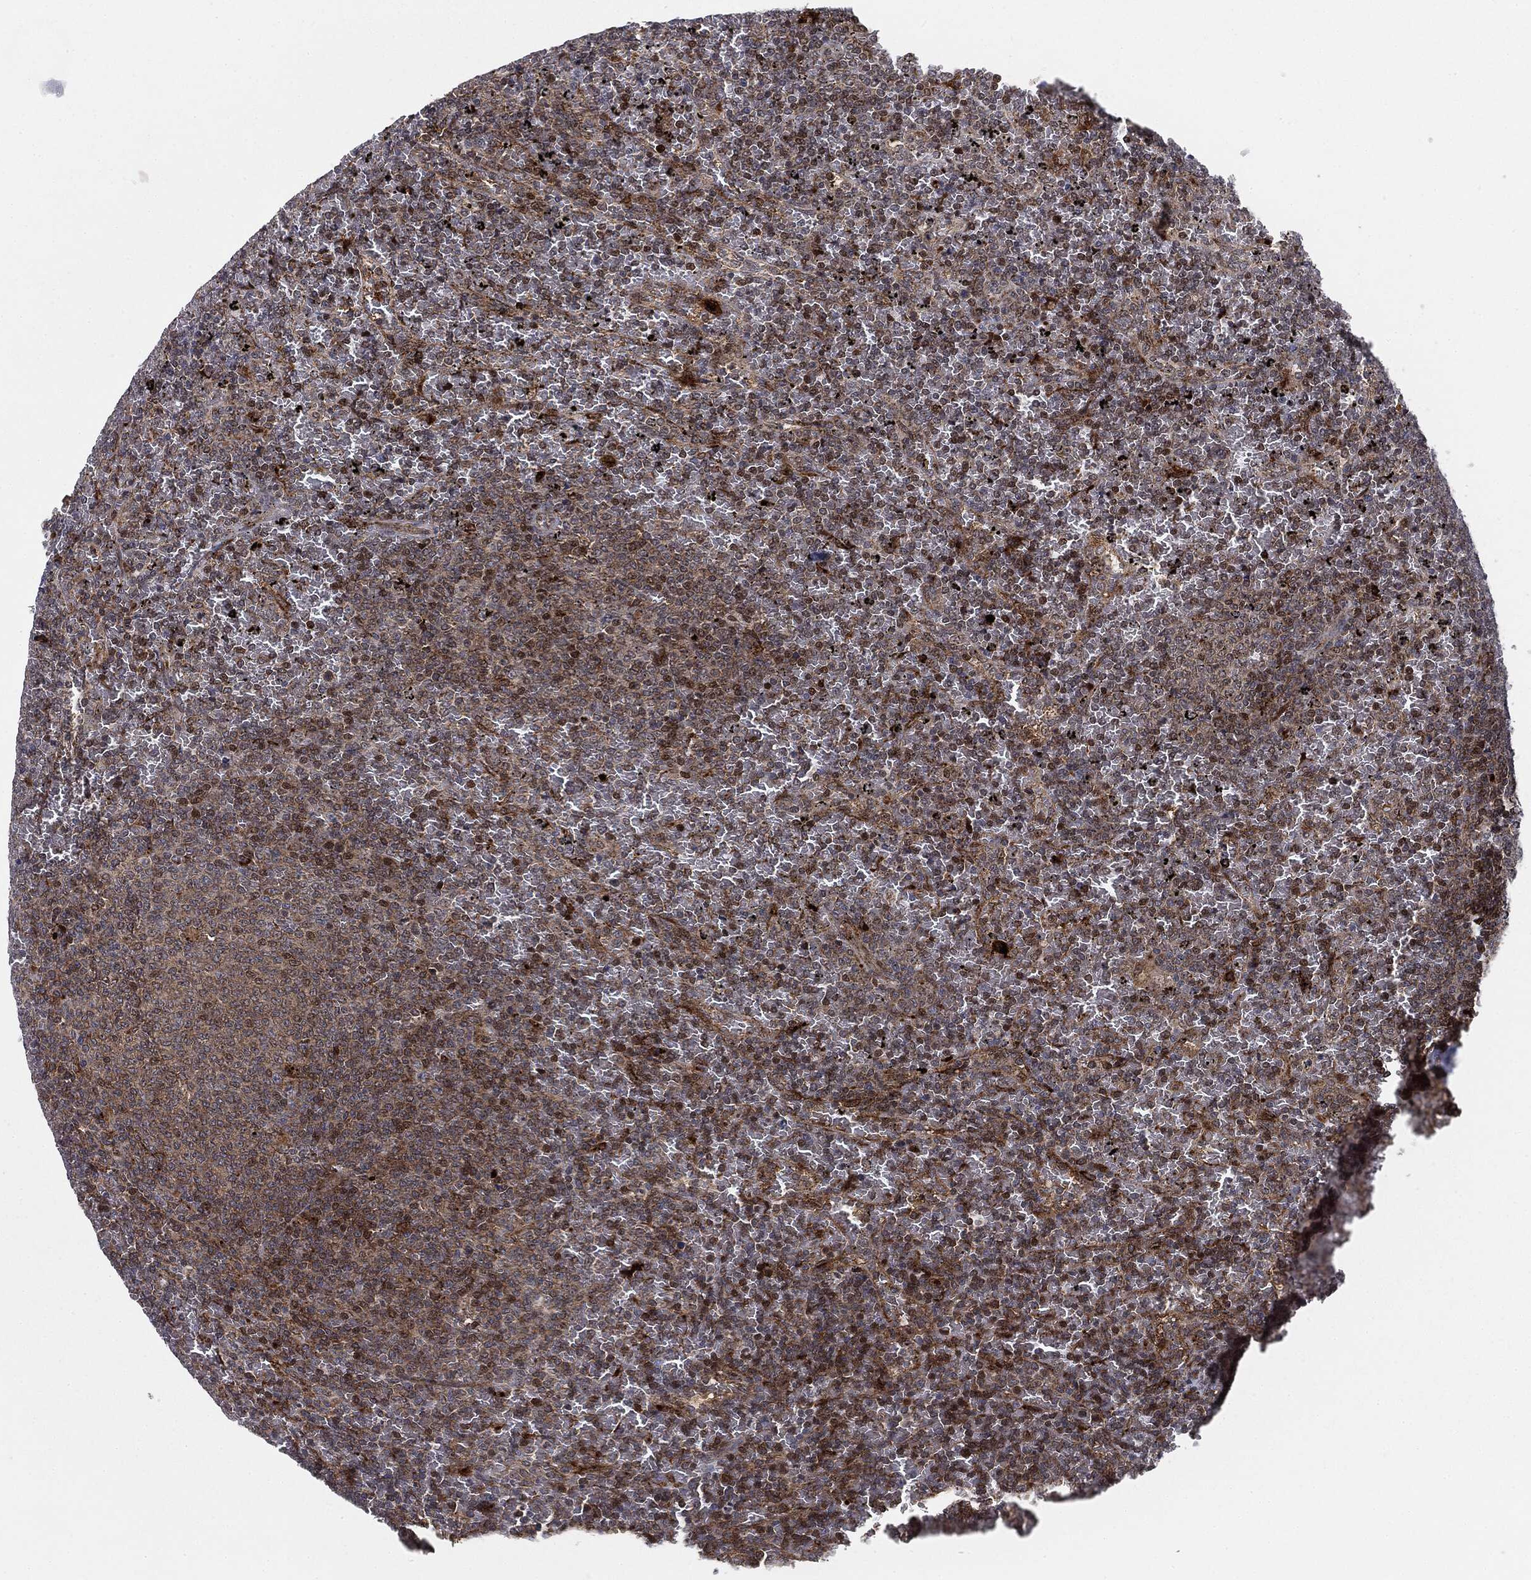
{"staining": {"intensity": "moderate", "quantity": "25%-75%", "location": "cytoplasmic/membranous,nuclear"}, "tissue": "lymphoma", "cell_type": "Tumor cells", "image_type": "cancer", "snomed": [{"axis": "morphology", "description": "Malignant lymphoma, non-Hodgkin's type, Low grade"}, {"axis": "topography", "description": "Spleen"}], "caption": "Malignant lymphoma, non-Hodgkin's type (low-grade) stained for a protein (brown) displays moderate cytoplasmic/membranous and nuclear positive positivity in about 25%-75% of tumor cells.", "gene": "PTEN", "patient": {"sex": "female", "age": 77}}